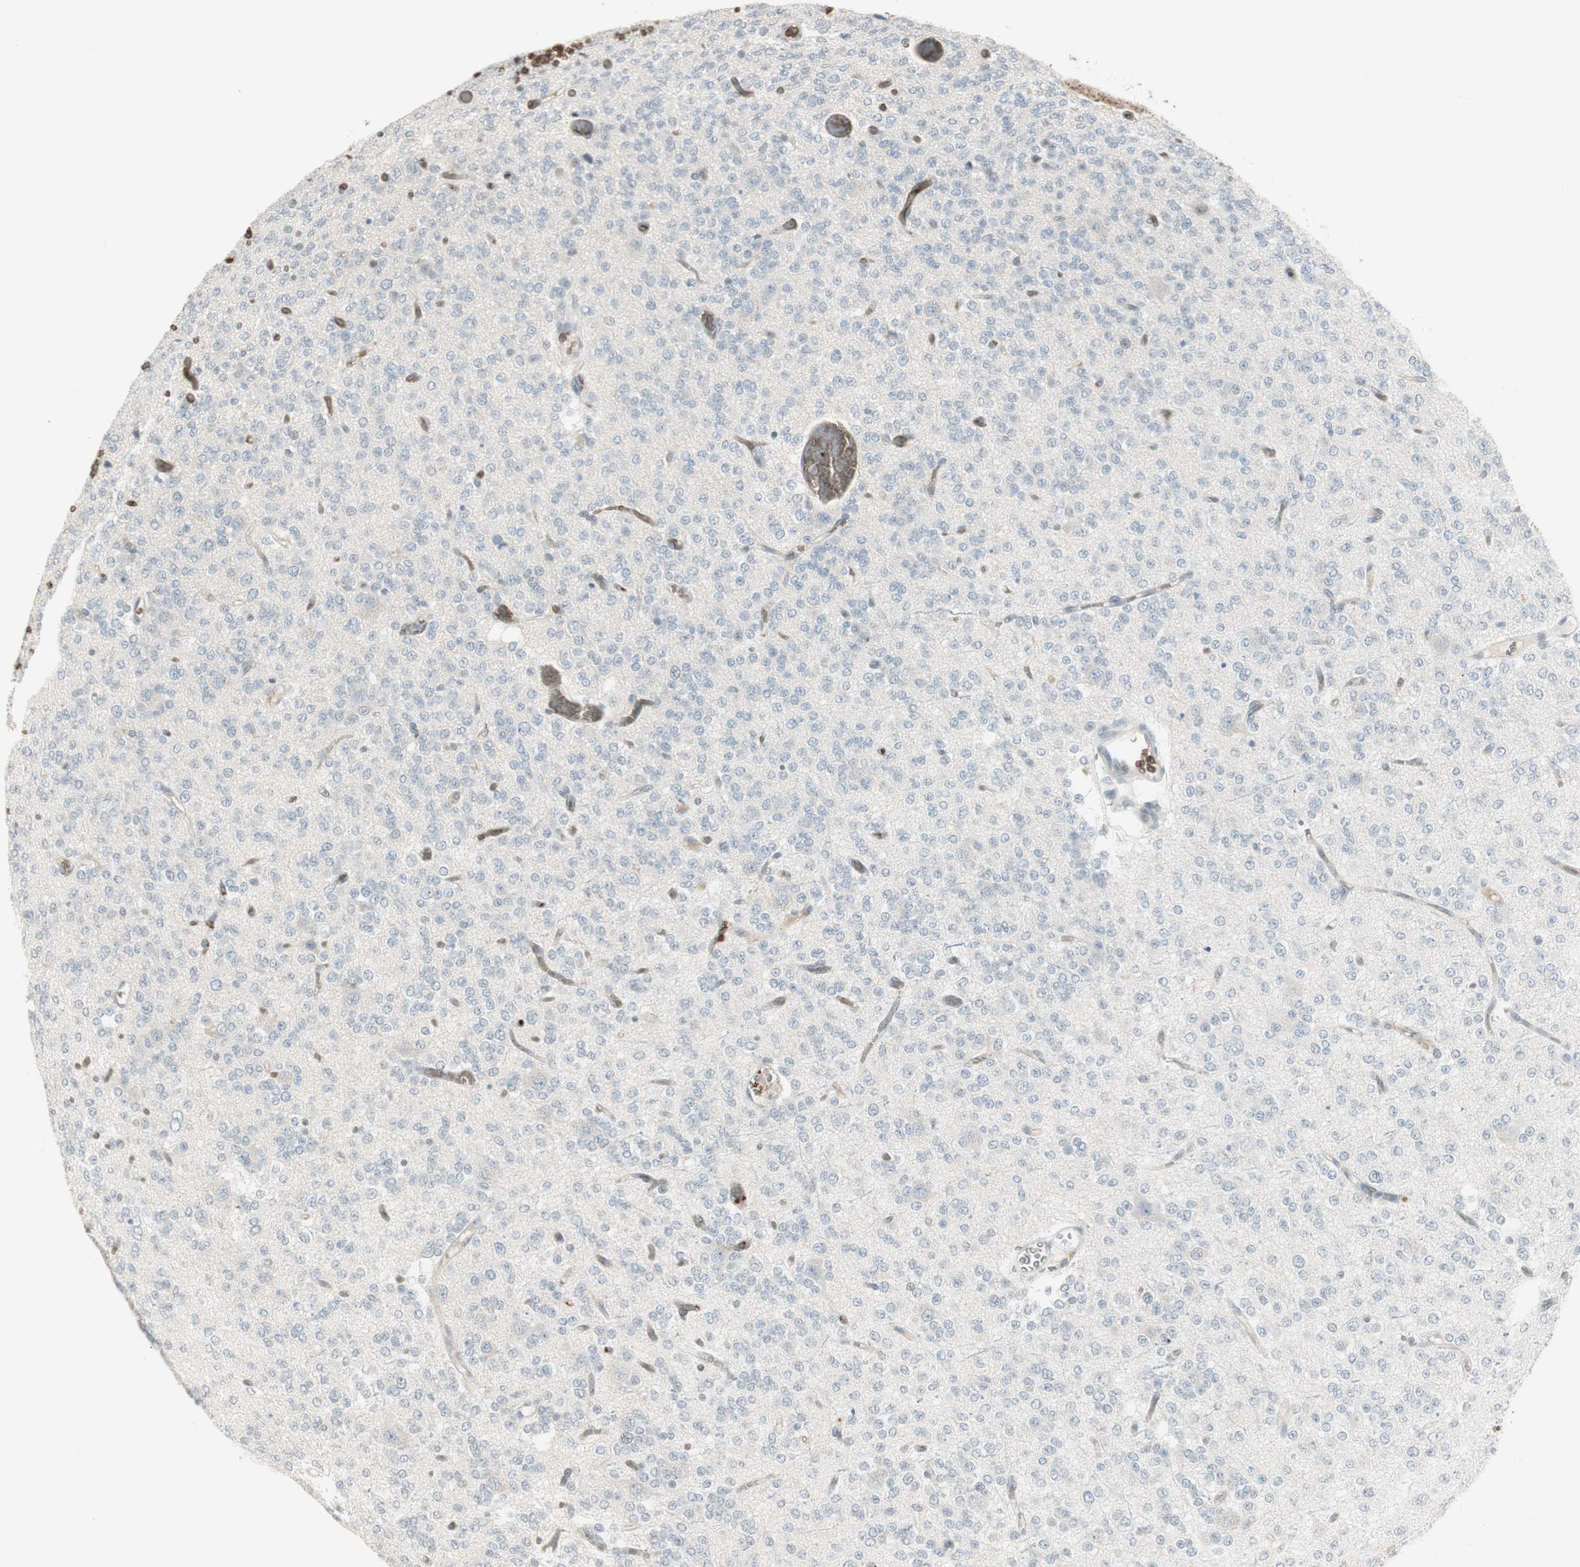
{"staining": {"intensity": "negative", "quantity": "none", "location": "none"}, "tissue": "glioma", "cell_type": "Tumor cells", "image_type": "cancer", "snomed": [{"axis": "morphology", "description": "Glioma, malignant, Low grade"}, {"axis": "topography", "description": "Brain"}], "caption": "This is a histopathology image of immunohistochemistry staining of malignant low-grade glioma, which shows no expression in tumor cells.", "gene": "MAP4K1", "patient": {"sex": "male", "age": 38}}